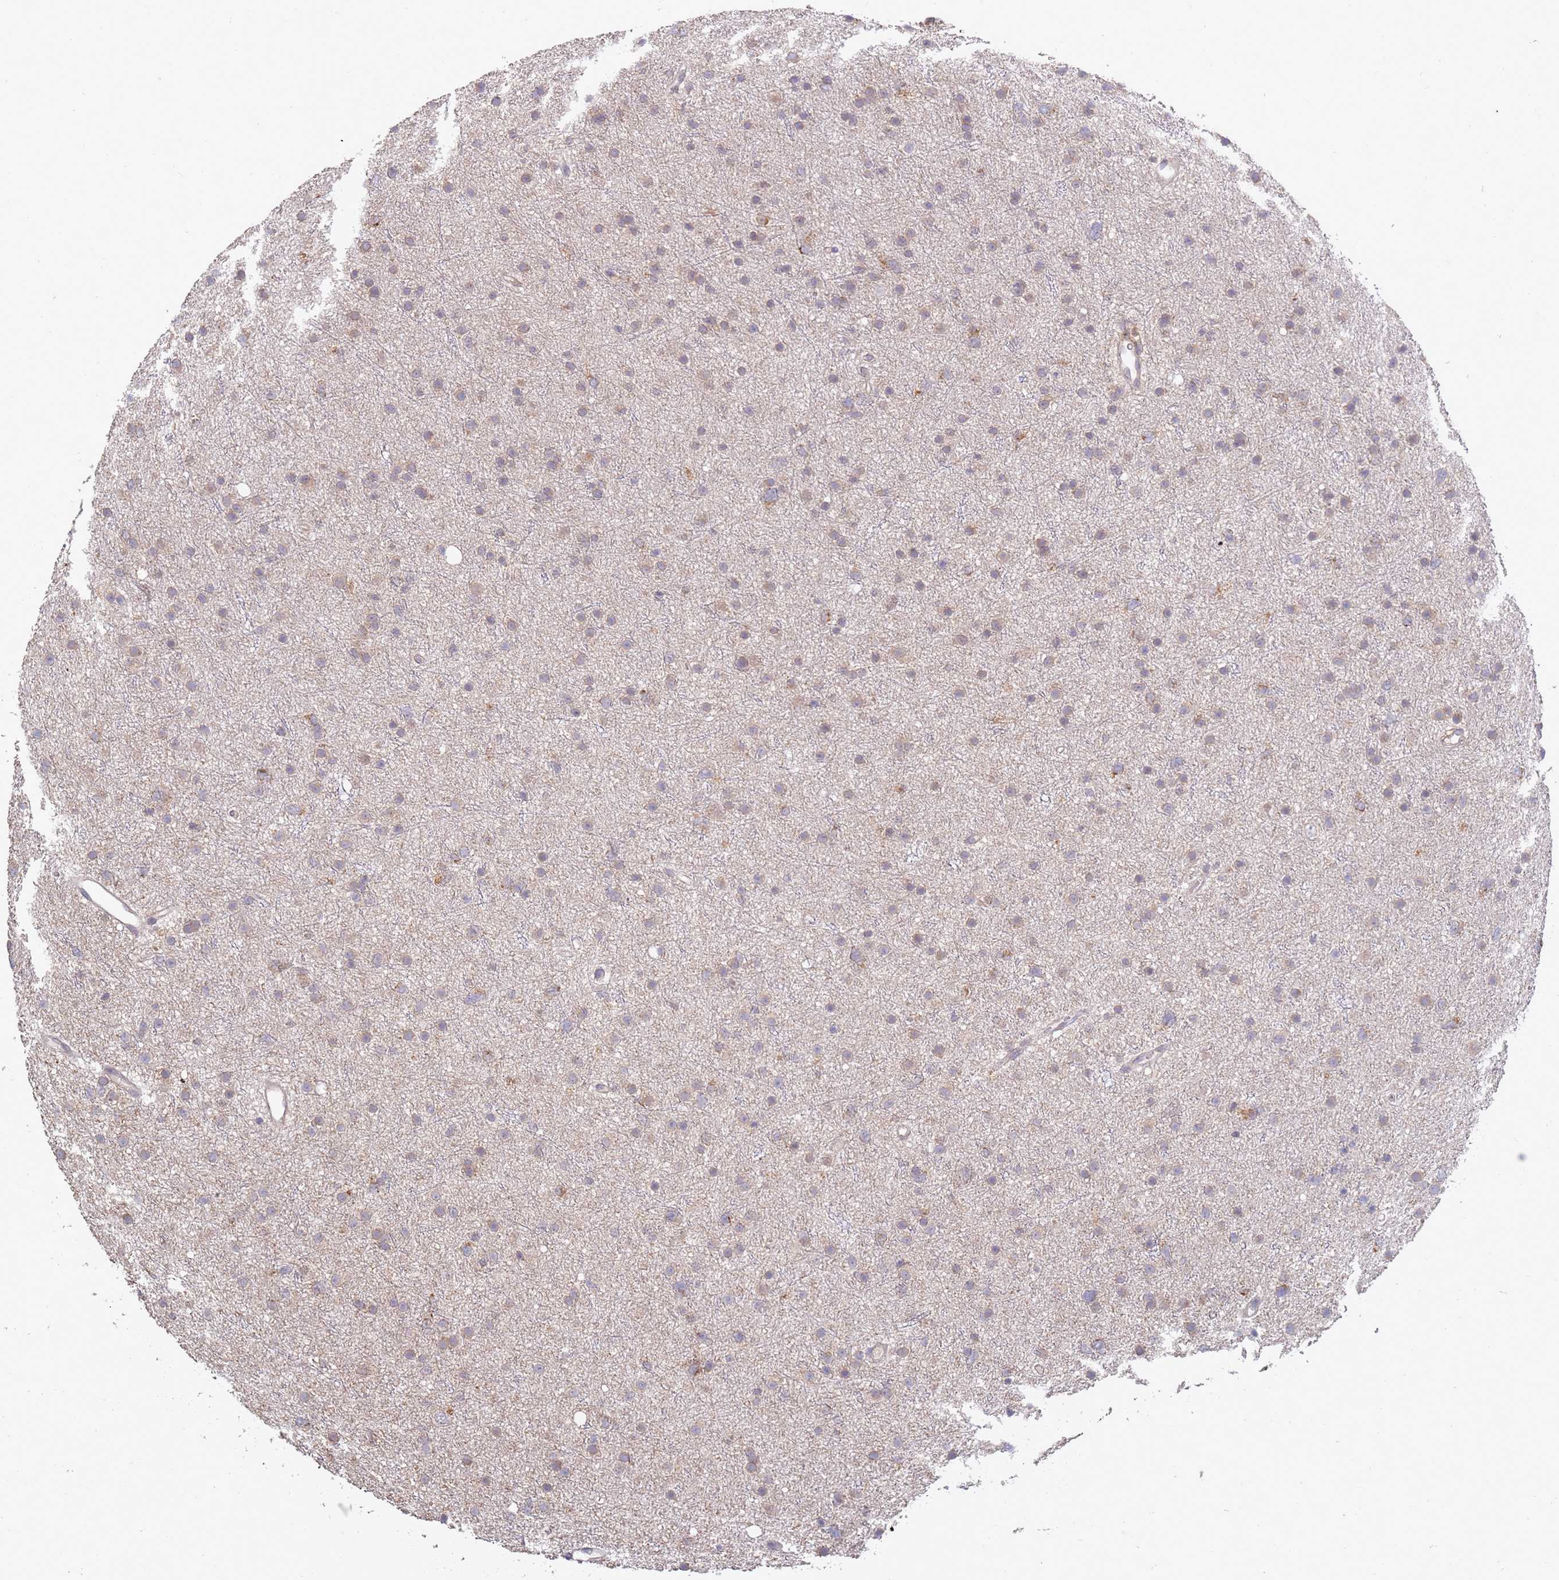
{"staining": {"intensity": "weak", "quantity": "25%-75%", "location": "cytoplasmic/membranous"}, "tissue": "glioma", "cell_type": "Tumor cells", "image_type": "cancer", "snomed": [{"axis": "morphology", "description": "Glioma, malignant, Low grade"}, {"axis": "topography", "description": "Cerebral cortex"}], "caption": "Glioma stained with a protein marker demonstrates weak staining in tumor cells.", "gene": "VRK2", "patient": {"sex": "female", "age": 39}}